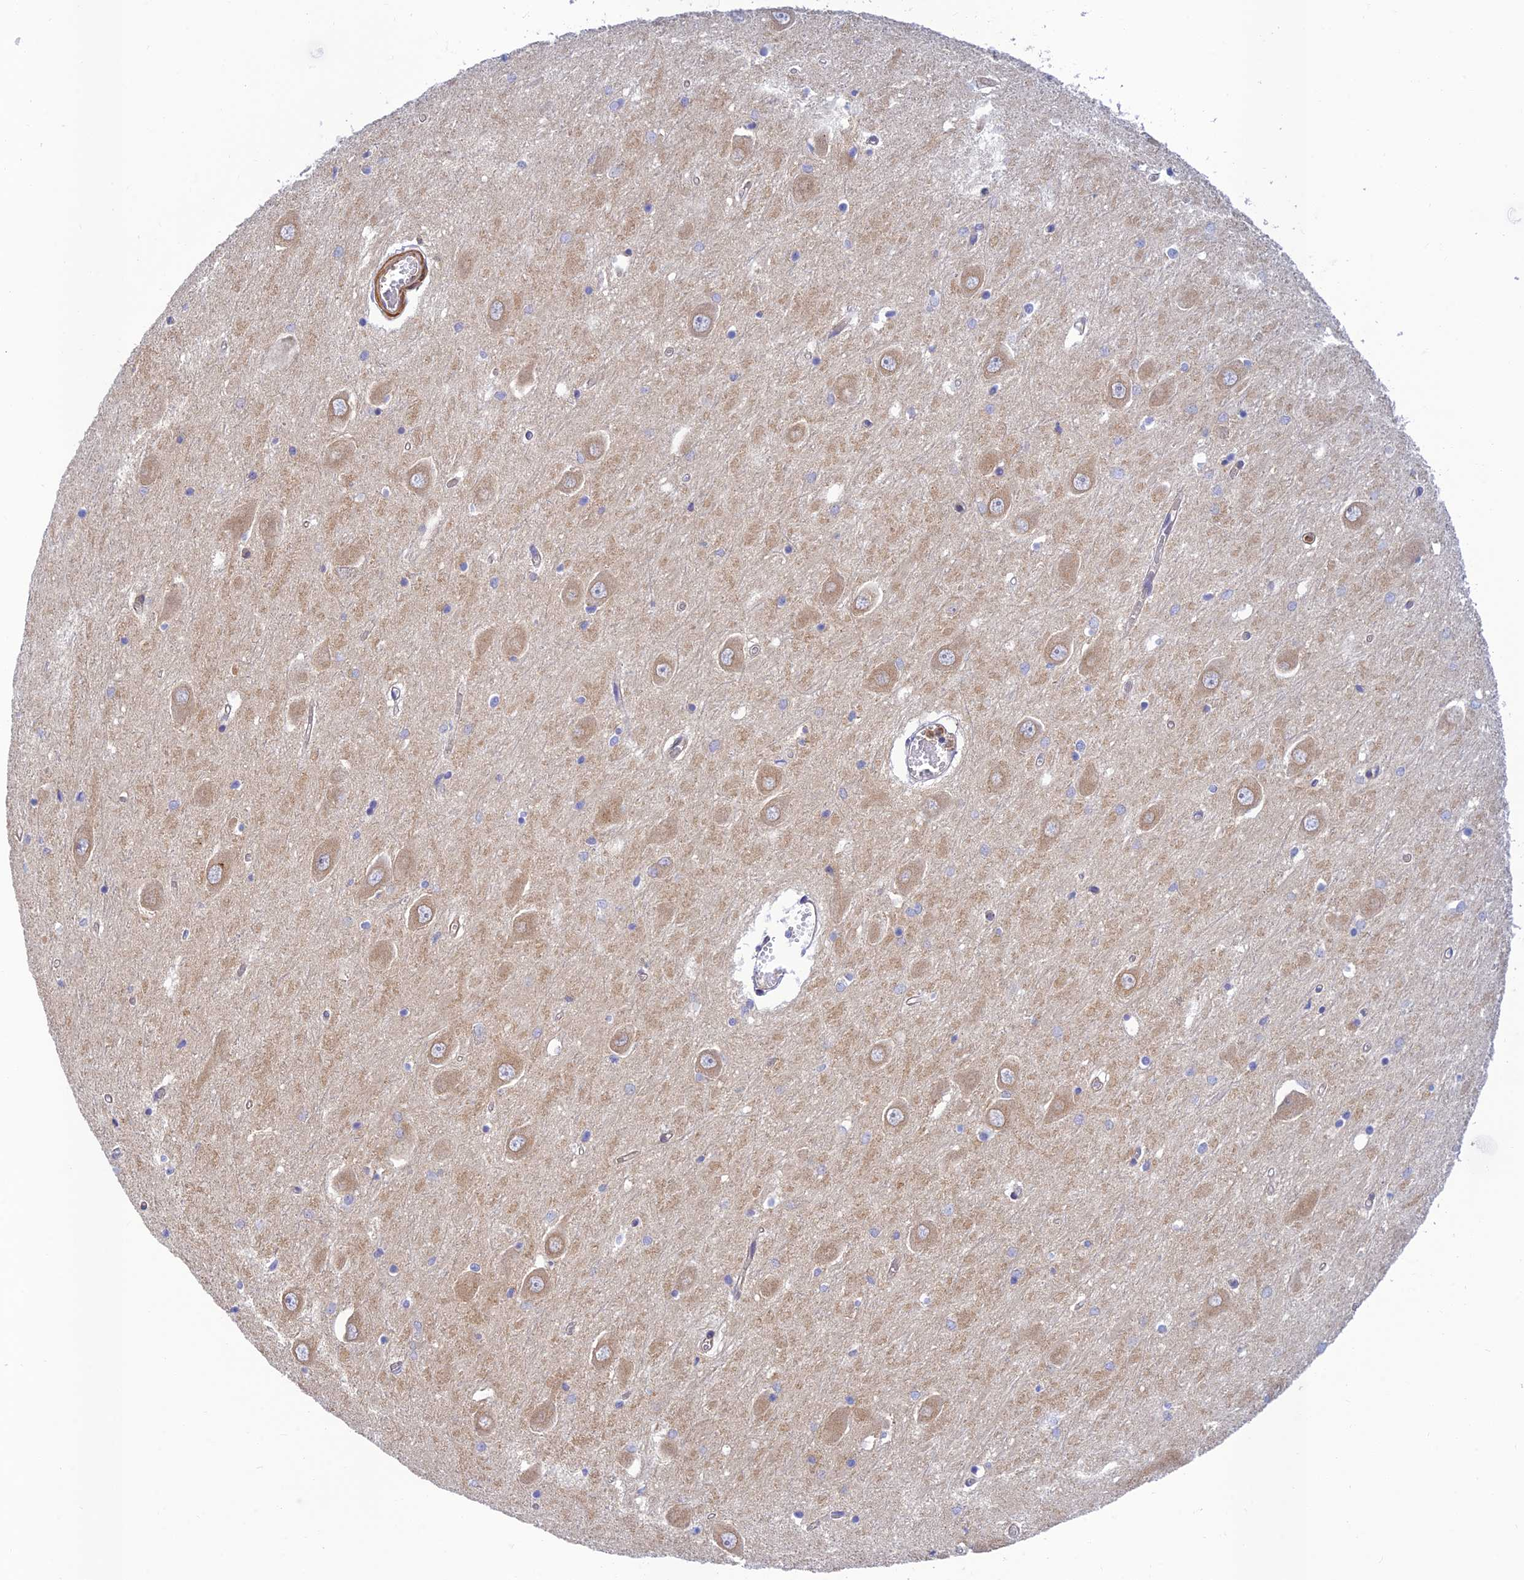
{"staining": {"intensity": "negative", "quantity": "none", "location": "none"}, "tissue": "hippocampus", "cell_type": "Glial cells", "image_type": "normal", "snomed": [{"axis": "morphology", "description": "Normal tissue, NOS"}, {"axis": "topography", "description": "Hippocampus"}], "caption": "Histopathology image shows no significant protein expression in glial cells of unremarkable hippocampus. The staining is performed using DAB brown chromogen with nuclei counter-stained in using hematoxylin.", "gene": "PPP1R12C", "patient": {"sex": "male", "age": 70}}